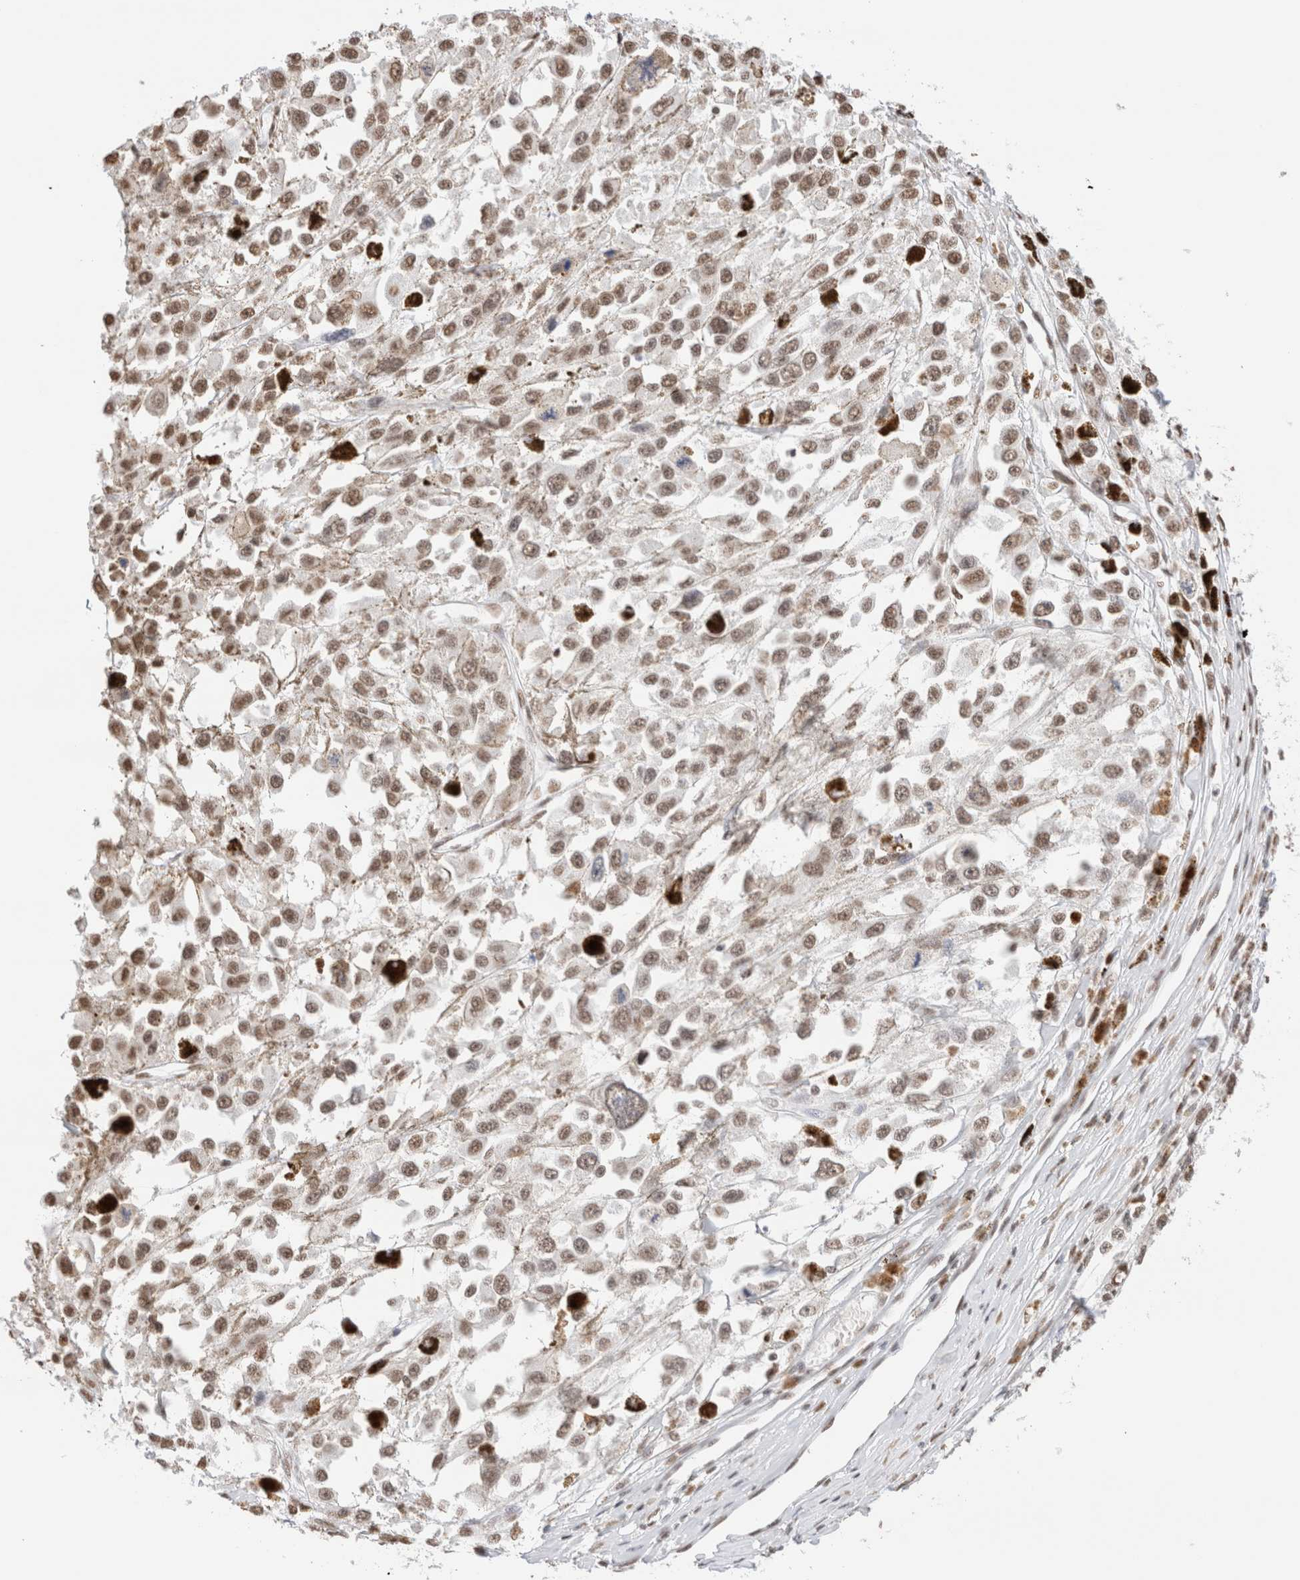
{"staining": {"intensity": "moderate", "quantity": ">75%", "location": "nuclear"}, "tissue": "melanoma", "cell_type": "Tumor cells", "image_type": "cancer", "snomed": [{"axis": "morphology", "description": "Malignant melanoma, Metastatic site"}, {"axis": "topography", "description": "Lymph node"}], "caption": "This photomicrograph shows immunohistochemistry (IHC) staining of melanoma, with medium moderate nuclear positivity in approximately >75% of tumor cells.", "gene": "SUPT3H", "patient": {"sex": "male", "age": 59}}